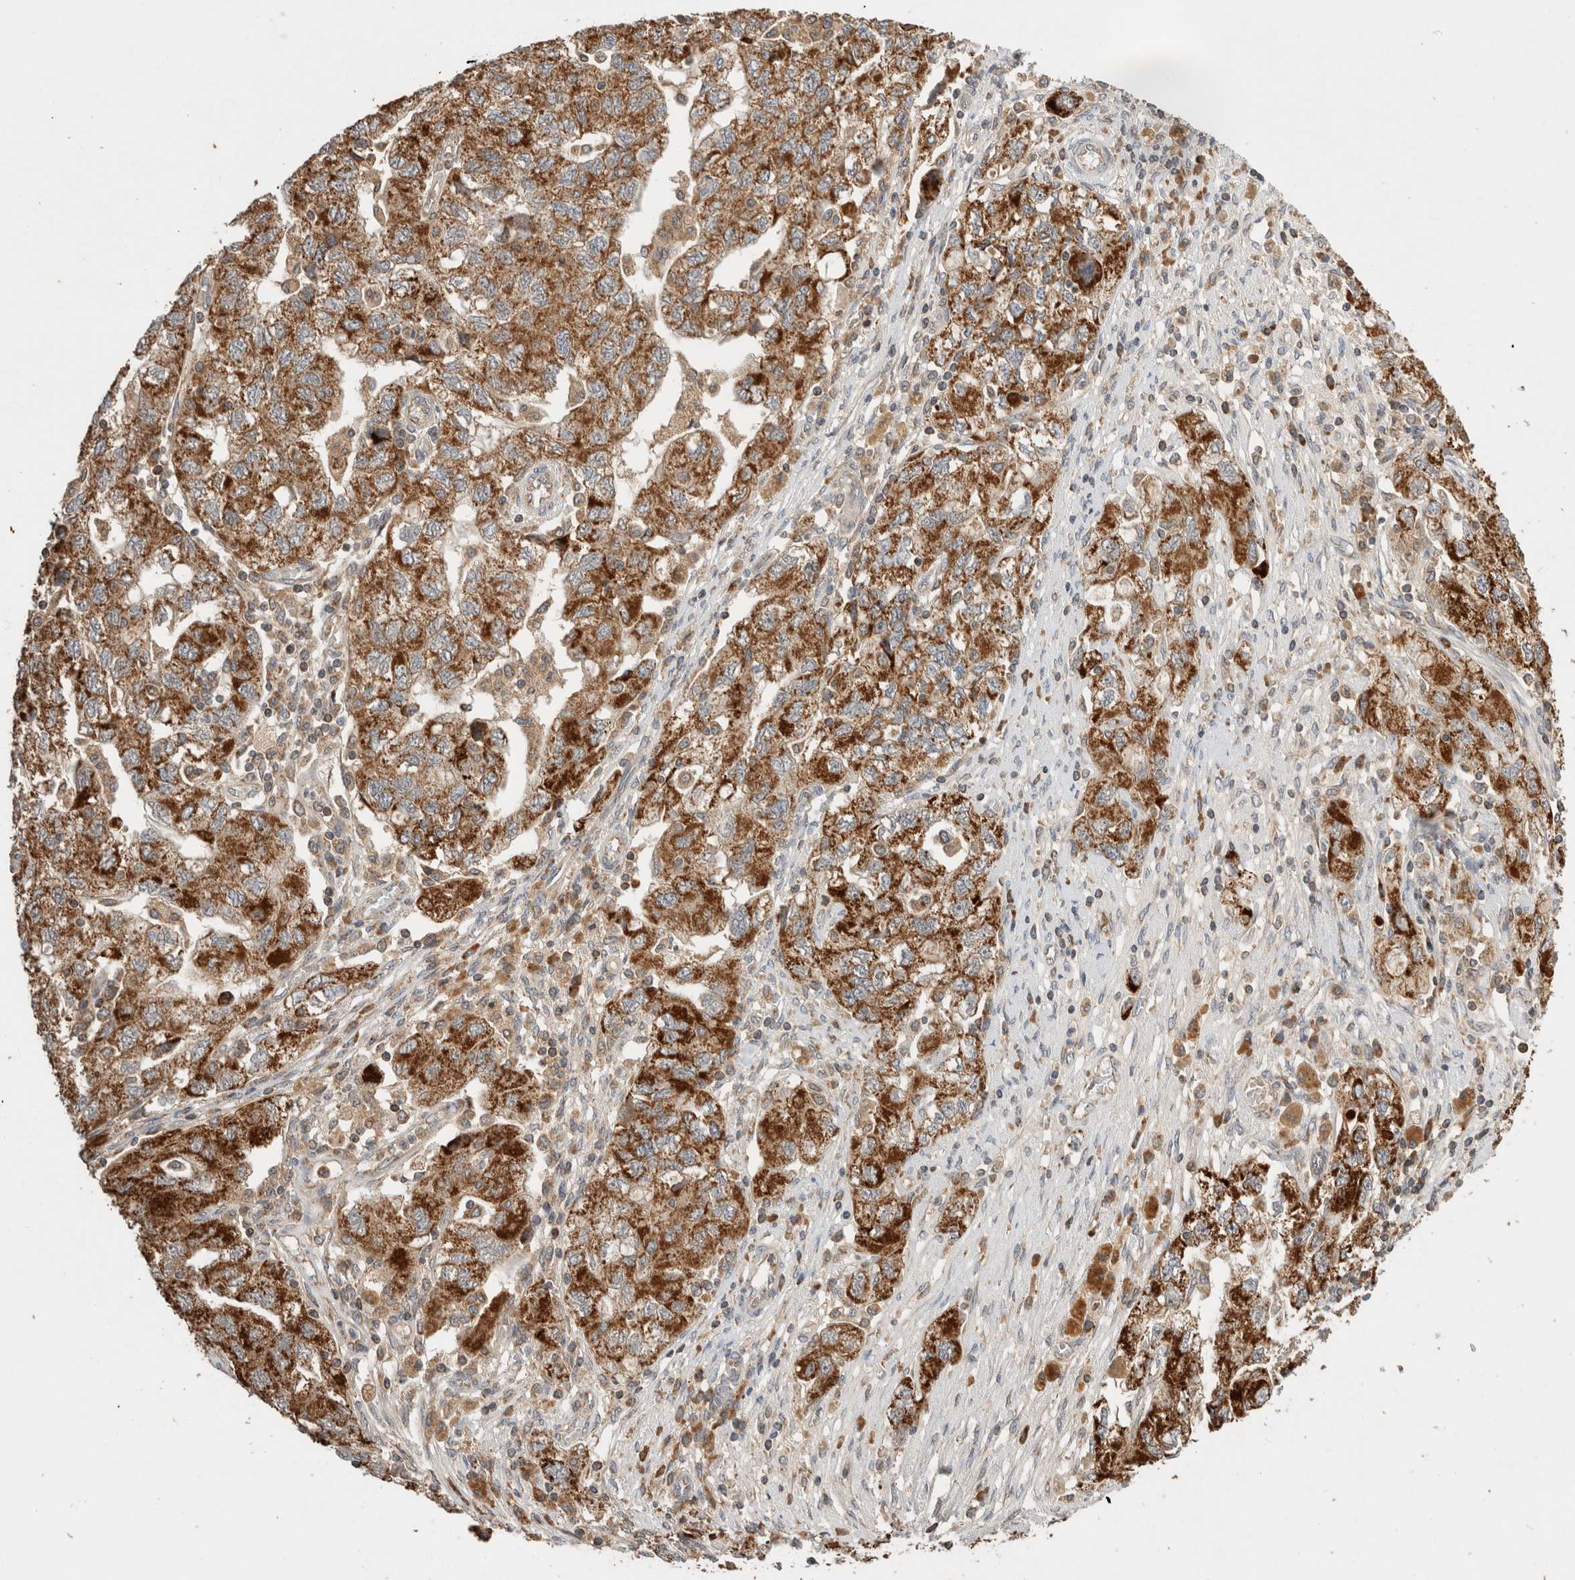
{"staining": {"intensity": "strong", "quantity": ">75%", "location": "cytoplasmic/membranous"}, "tissue": "ovarian cancer", "cell_type": "Tumor cells", "image_type": "cancer", "snomed": [{"axis": "morphology", "description": "Carcinoma, NOS"}, {"axis": "morphology", "description": "Cystadenocarcinoma, serous, NOS"}, {"axis": "topography", "description": "Ovary"}], "caption": "A high-resolution image shows immunohistochemistry staining of ovarian serous cystadenocarcinoma, which shows strong cytoplasmic/membranous staining in approximately >75% of tumor cells.", "gene": "AMPD1", "patient": {"sex": "female", "age": 69}}